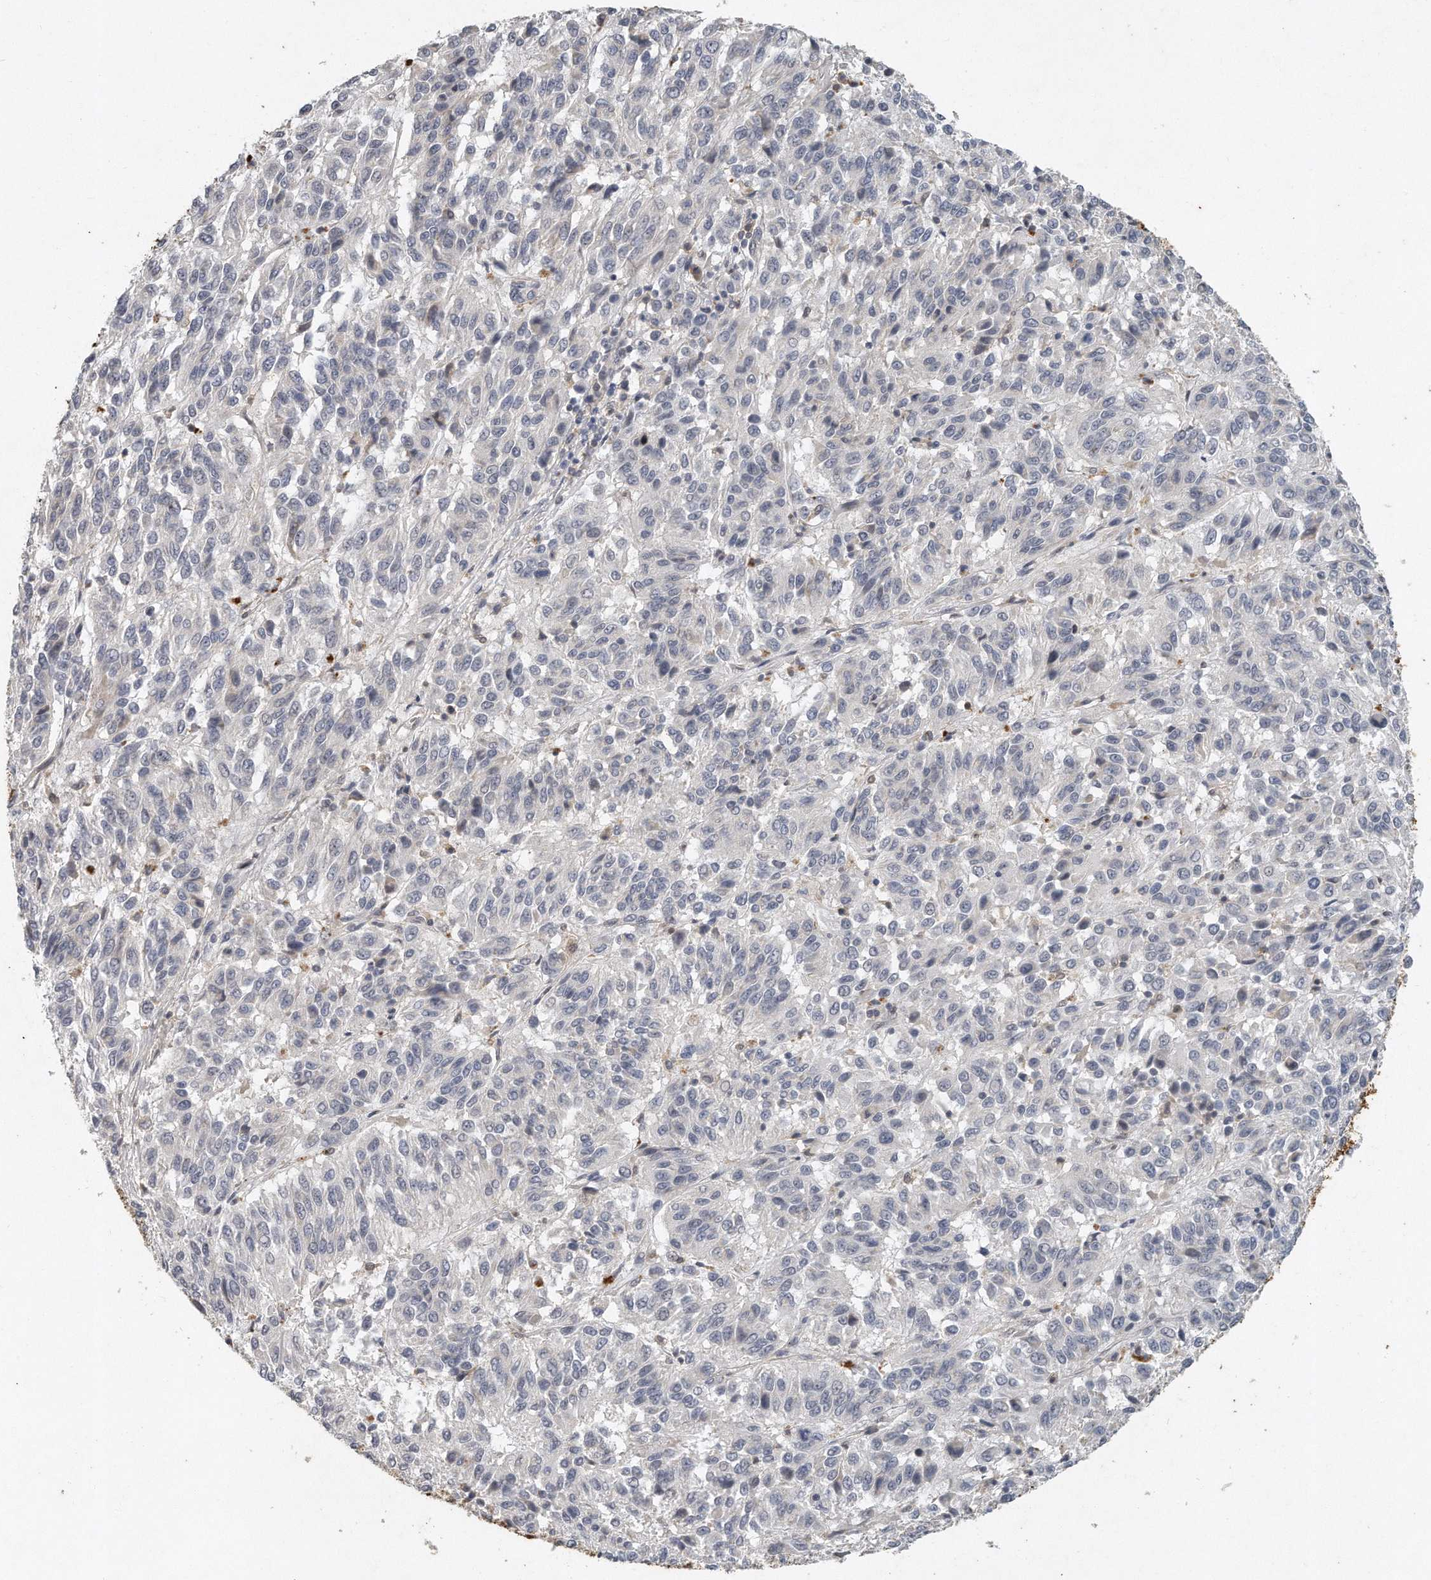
{"staining": {"intensity": "negative", "quantity": "none", "location": "none"}, "tissue": "melanoma", "cell_type": "Tumor cells", "image_type": "cancer", "snomed": [{"axis": "morphology", "description": "Malignant melanoma, Metastatic site"}, {"axis": "topography", "description": "Lung"}], "caption": "Immunohistochemistry micrograph of malignant melanoma (metastatic site) stained for a protein (brown), which displays no staining in tumor cells.", "gene": "CAMK1", "patient": {"sex": "male", "age": 64}}